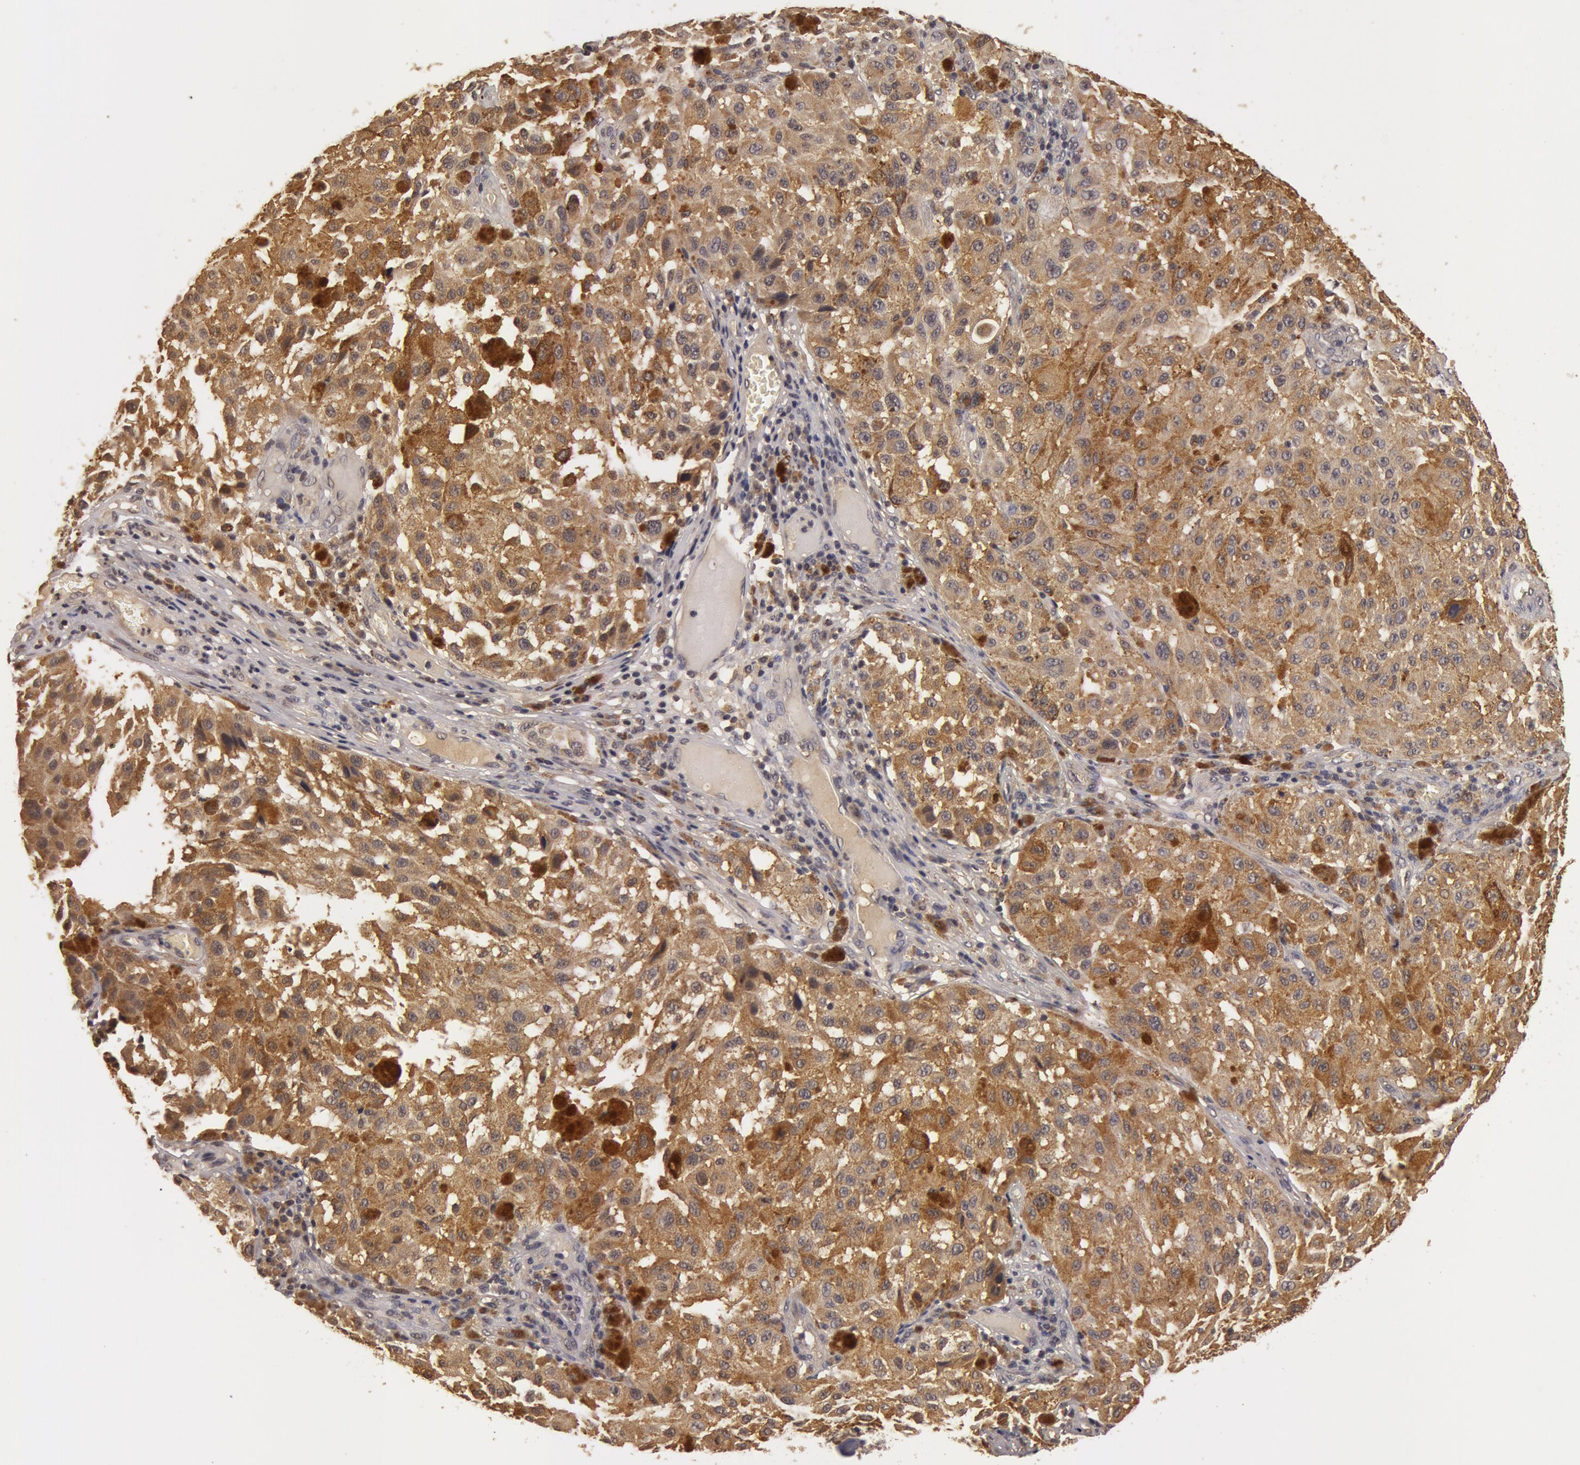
{"staining": {"intensity": "moderate", "quantity": ">75%", "location": "cytoplasmic/membranous"}, "tissue": "melanoma", "cell_type": "Tumor cells", "image_type": "cancer", "snomed": [{"axis": "morphology", "description": "Malignant melanoma, NOS"}, {"axis": "topography", "description": "Skin"}], "caption": "Melanoma stained for a protein displays moderate cytoplasmic/membranous positivity in tumor cells.", "gene": "BCHE", "patient": {"sex": "female", "age": 64}}